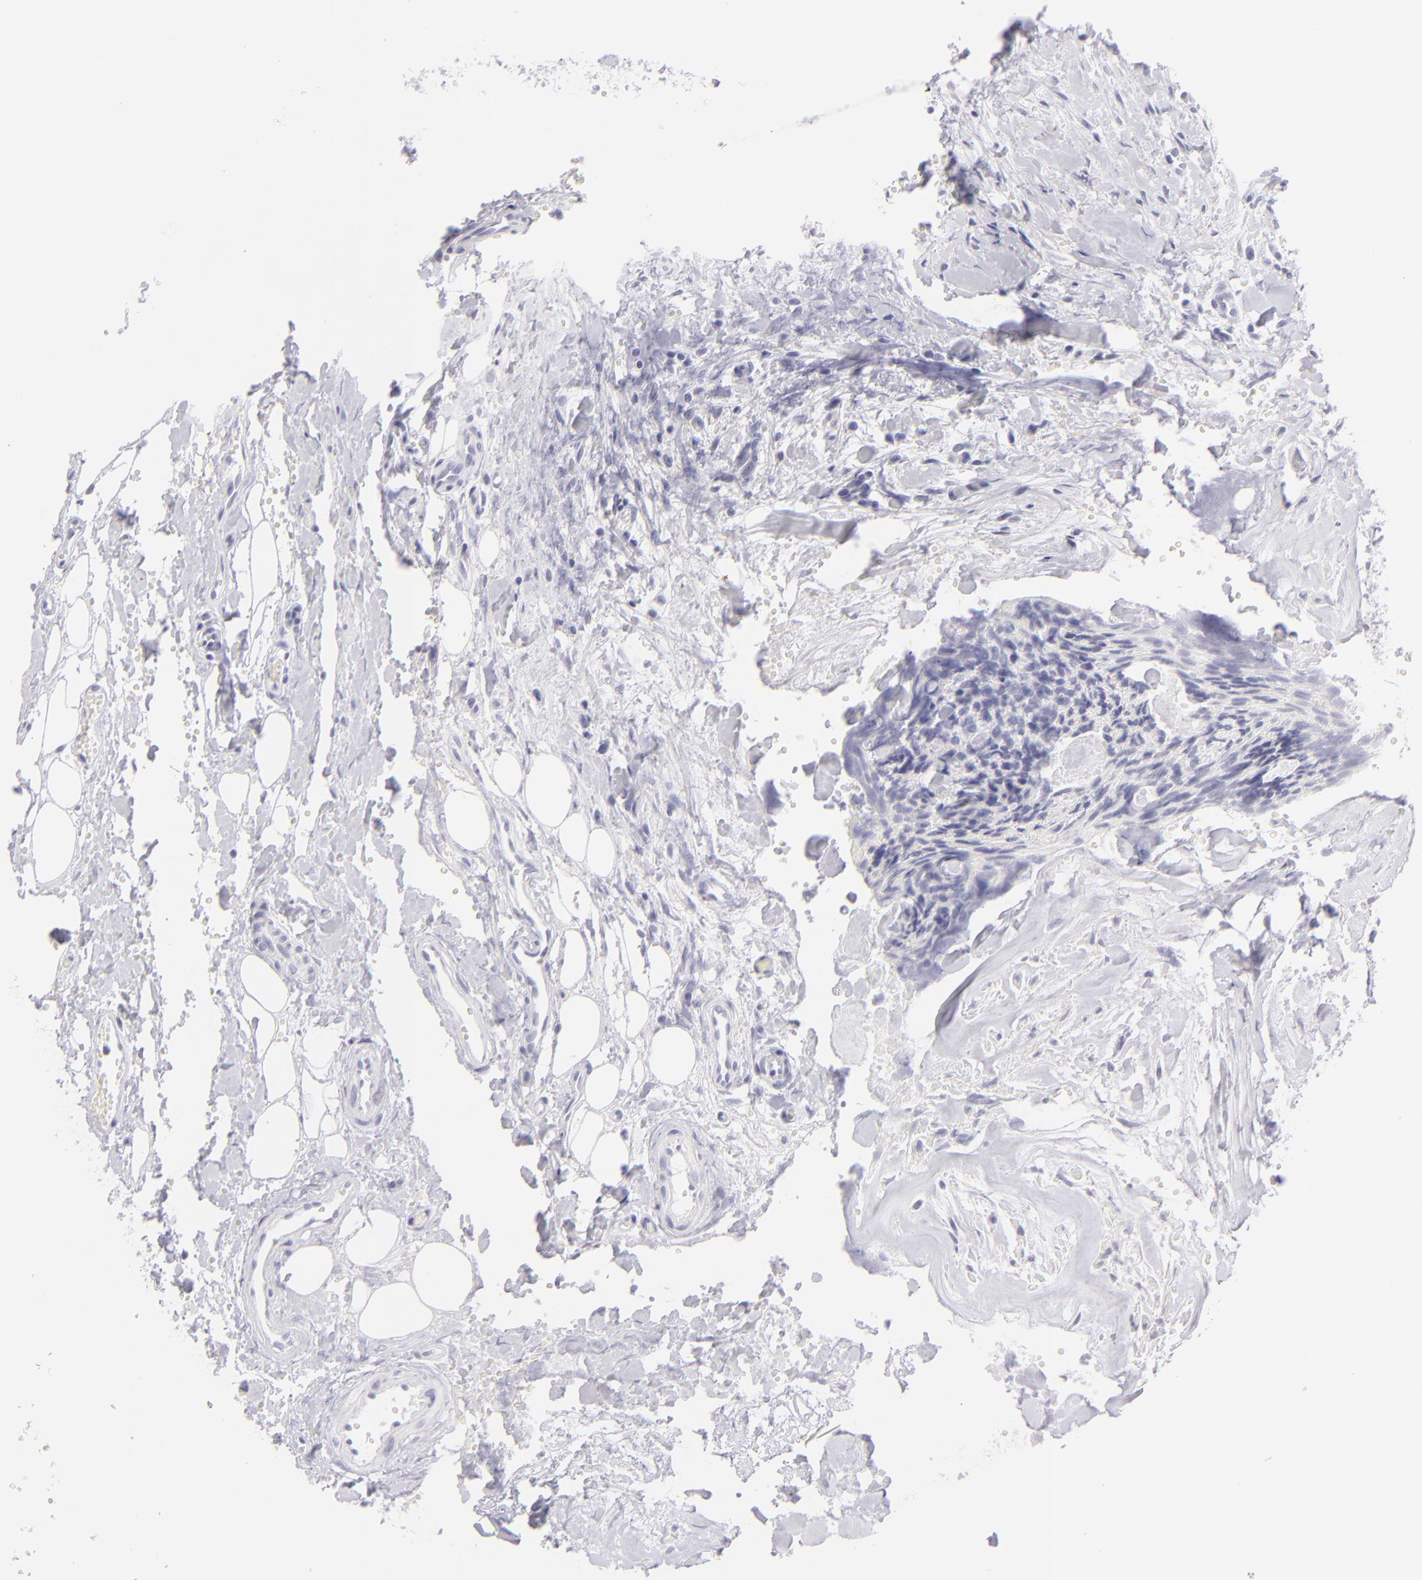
{"staining": {"intensity": "negative", "quantity": "none", "location": "none"}, "tissue": "head and neck cancer", "cell_type": "Tumor cells", "image_type": "cancer", "snomed": [{"axis": "morphology", "description": "Squamous cell carcinoma, NOS"}, {"axis": "topography", "description": "Salivary gland"}, {"axis": "topography", "description": "Head-Neck"}], "caption": "Immunohistochemistry micrograph of head and neck squamous cell carcinoma stained for a protein (brown), which reveals no staining in tumor cells. Brightfield microscopy of immunohistochemistry stained with DAB (brown) and hematoxylin (blue), captured at high magnification.", "gene": "FCER2", "patient": {"sex": "male", "age": 70}}